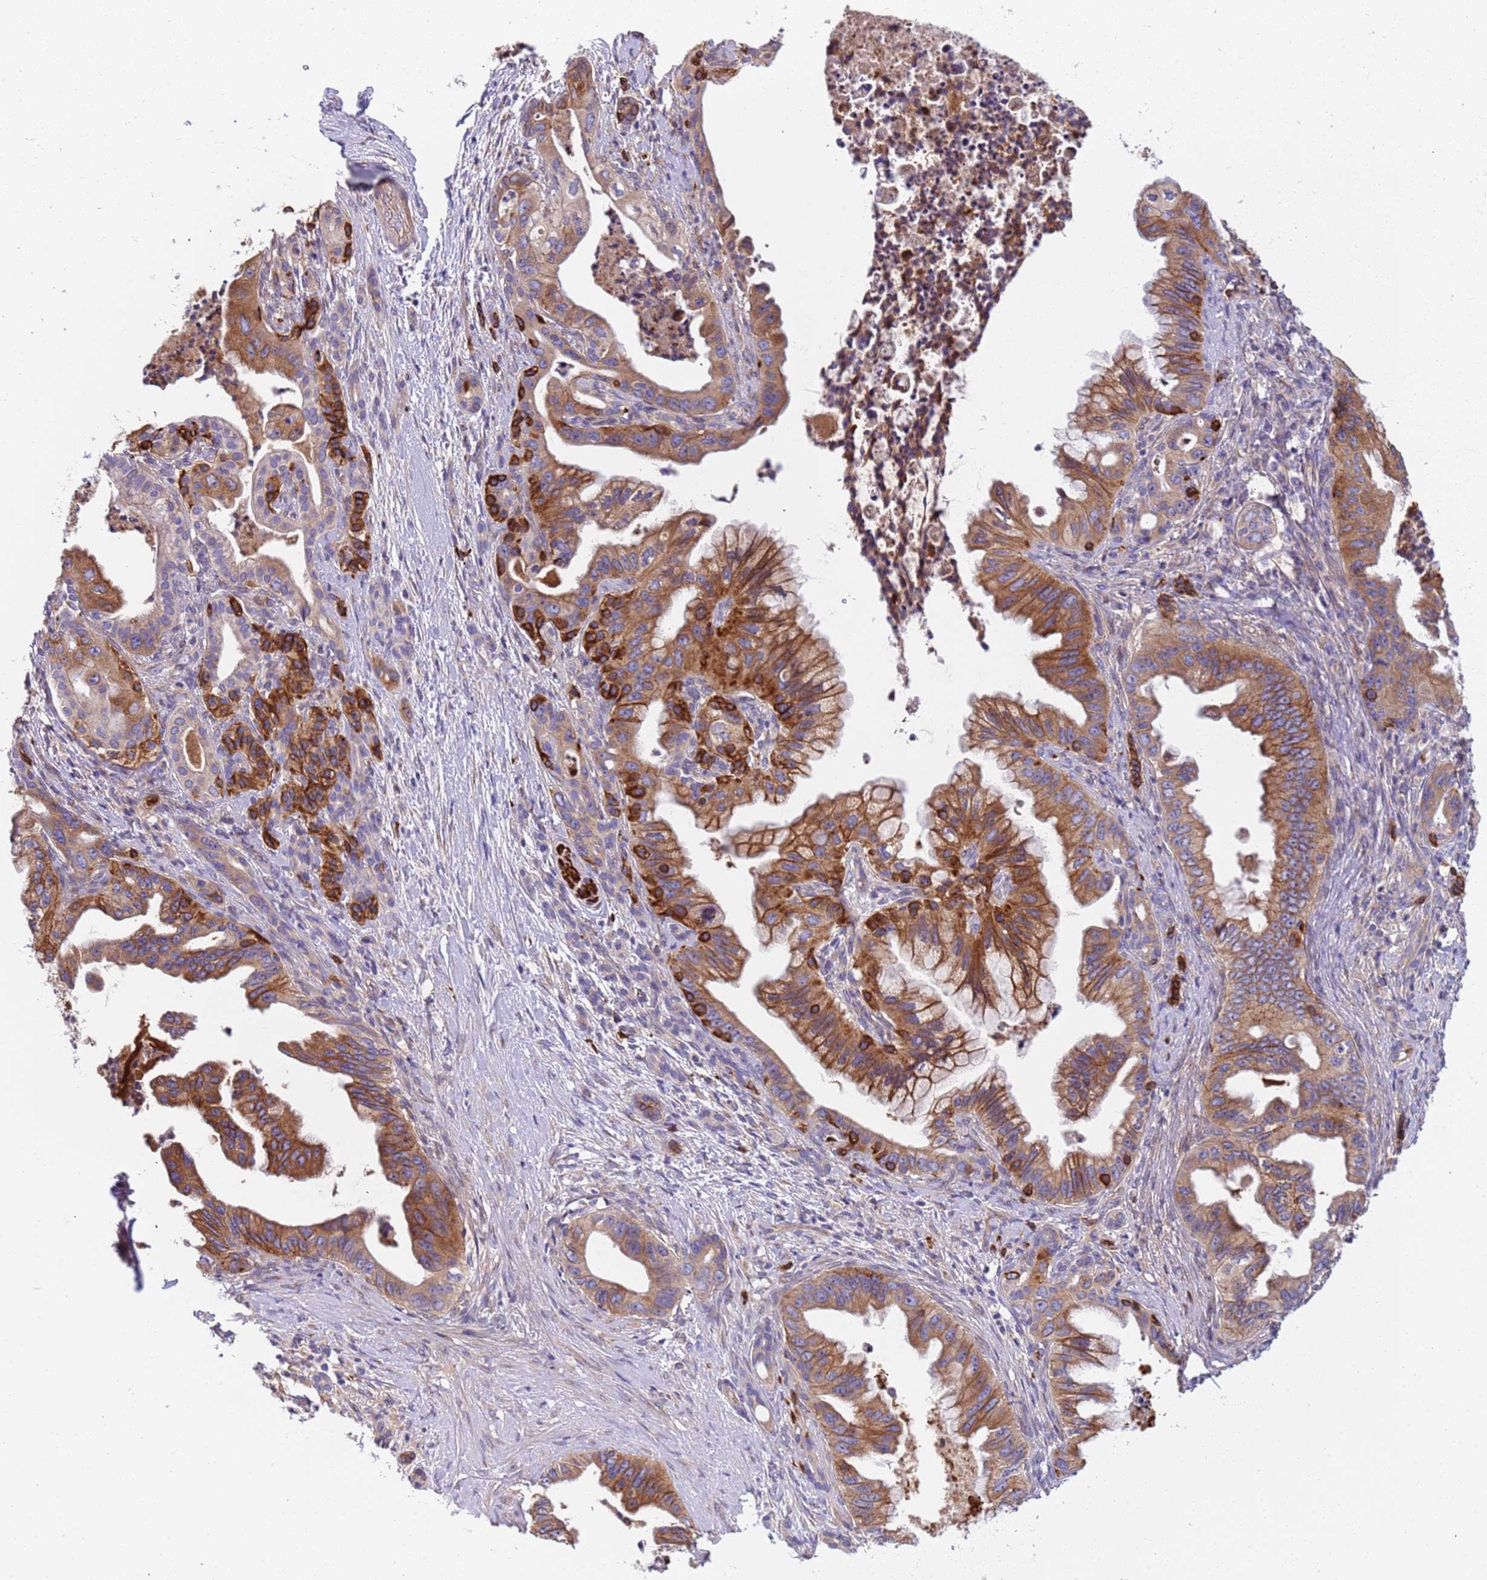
{"staining": {"intensity": "moderate", "quantity": ">75%", "location": "cytoplasmic/membranous"}, "tissue": "pancreatic cancer", "cell_type": "Tumor cells", "image_type": "cancer", "snomed": [{"axis": "morphology", "description": "Adenocarcinoma, NOS"}, {"axis": "topography", "description": "Pancreas"}], "caption": "A histopathology image showing moderate cytoplasmic/membranous expression in approximately >75% of tumor cells in pancreatic adenocarcinoma, as visualized by brown immunohistochemical staining.", "gene": "PAQR7", "patient": {"sex": "male", "age": 58}}